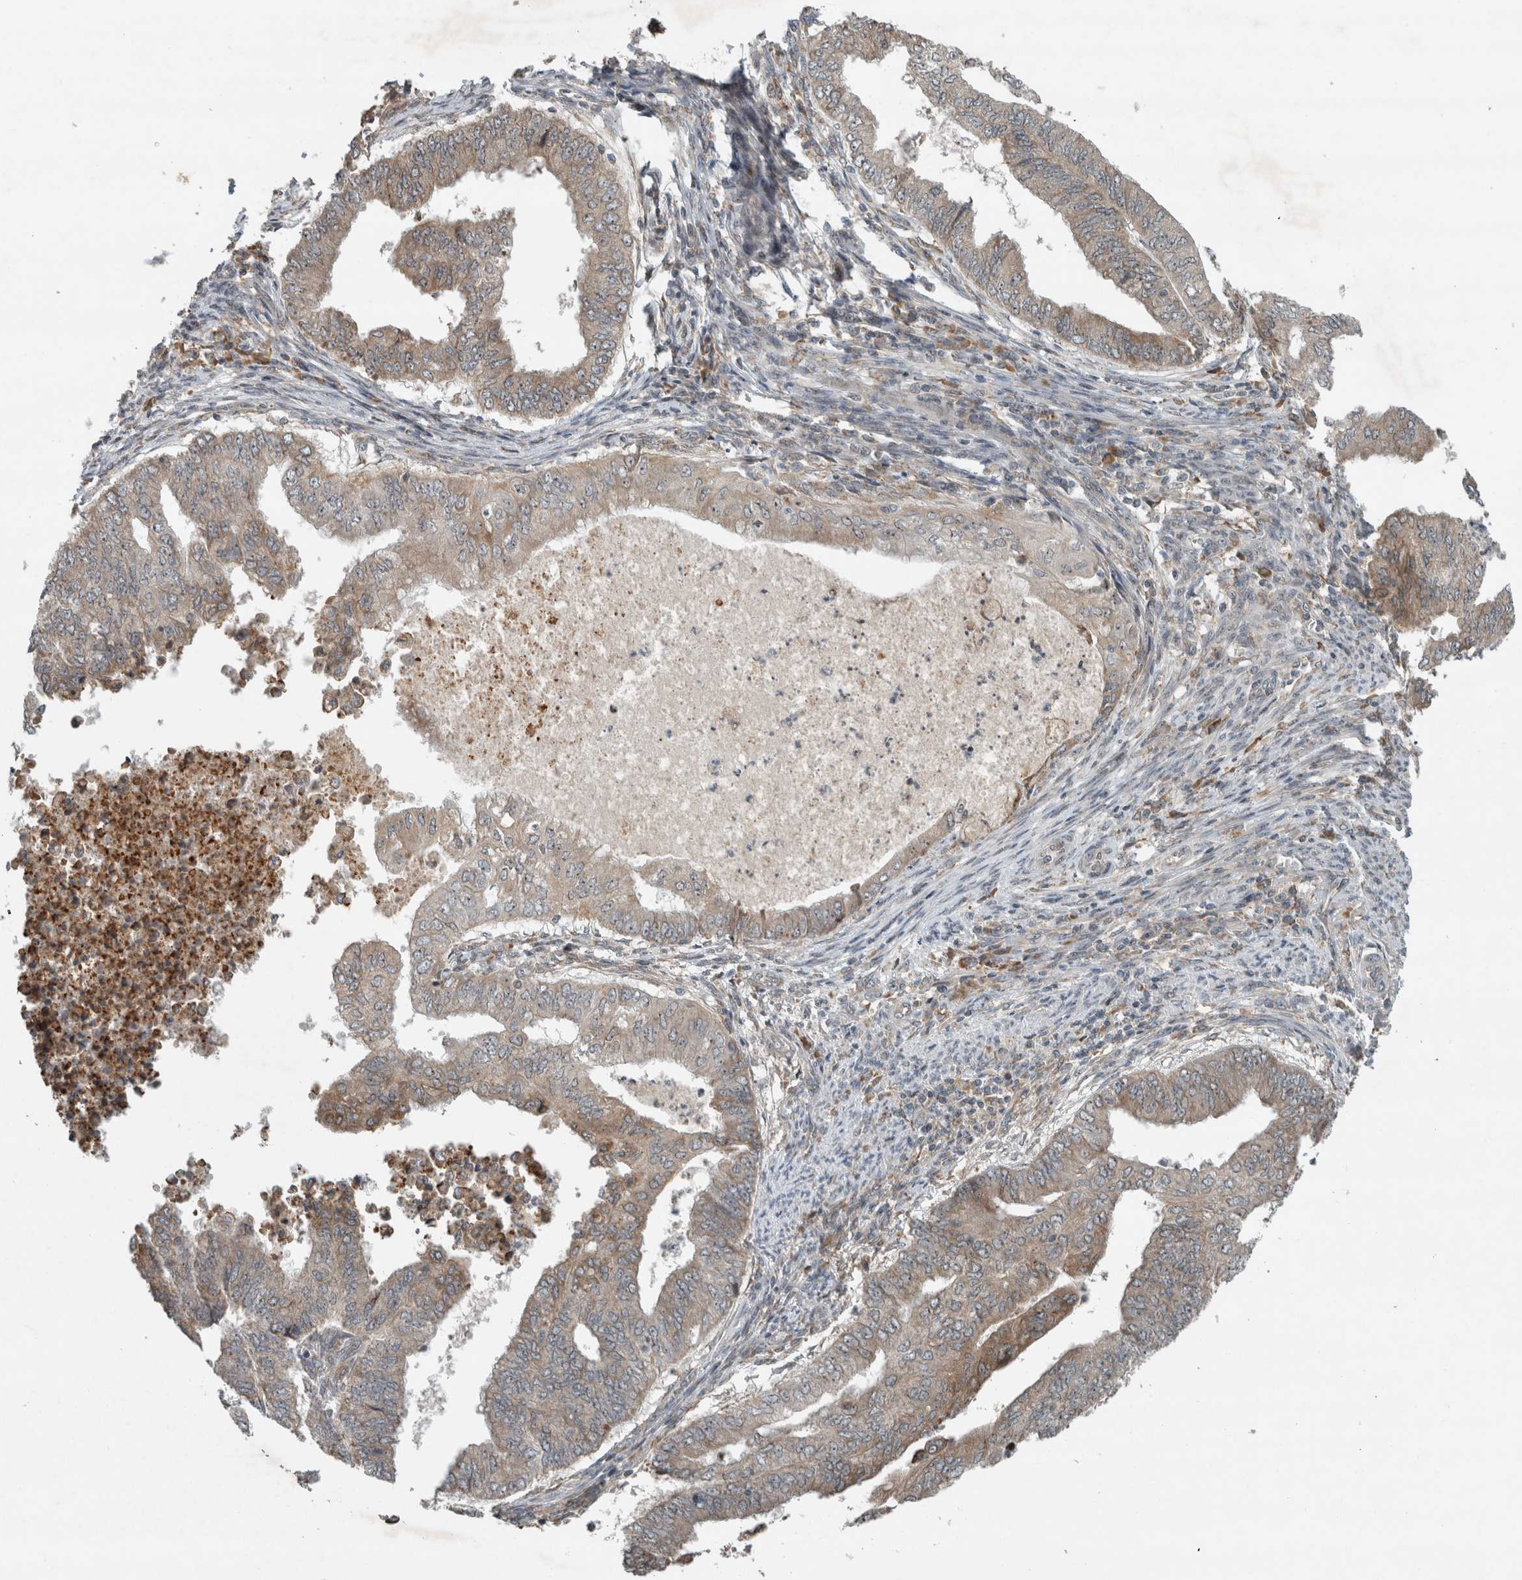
{"staining": {"intensity": "weak", "quantity": "25%-75%", "location": "cytoplasmic/membranous,nuclear"}, "tissue": "endometrial cancer", "cell_type": "Tumor cells", "image_type": "cancer", "snomed": [{"axis": "morphology", "description": "Polyp, NOS"}, {"axis": "morphology", "description": "Adenocarcinoma, NOS"}, {"axis": "morphology", "description": "Adenoma, NOS"}, {"axis": "topography", "description": "Endometrium"}], "caption": "An image of endometrial cancer stained for a protein exhibits weak cytoplasmic/membranous and nuclear brown staining in tumor cells.", "gene": "GPR137B", "patient": {"sex": "female", "age": 79}}